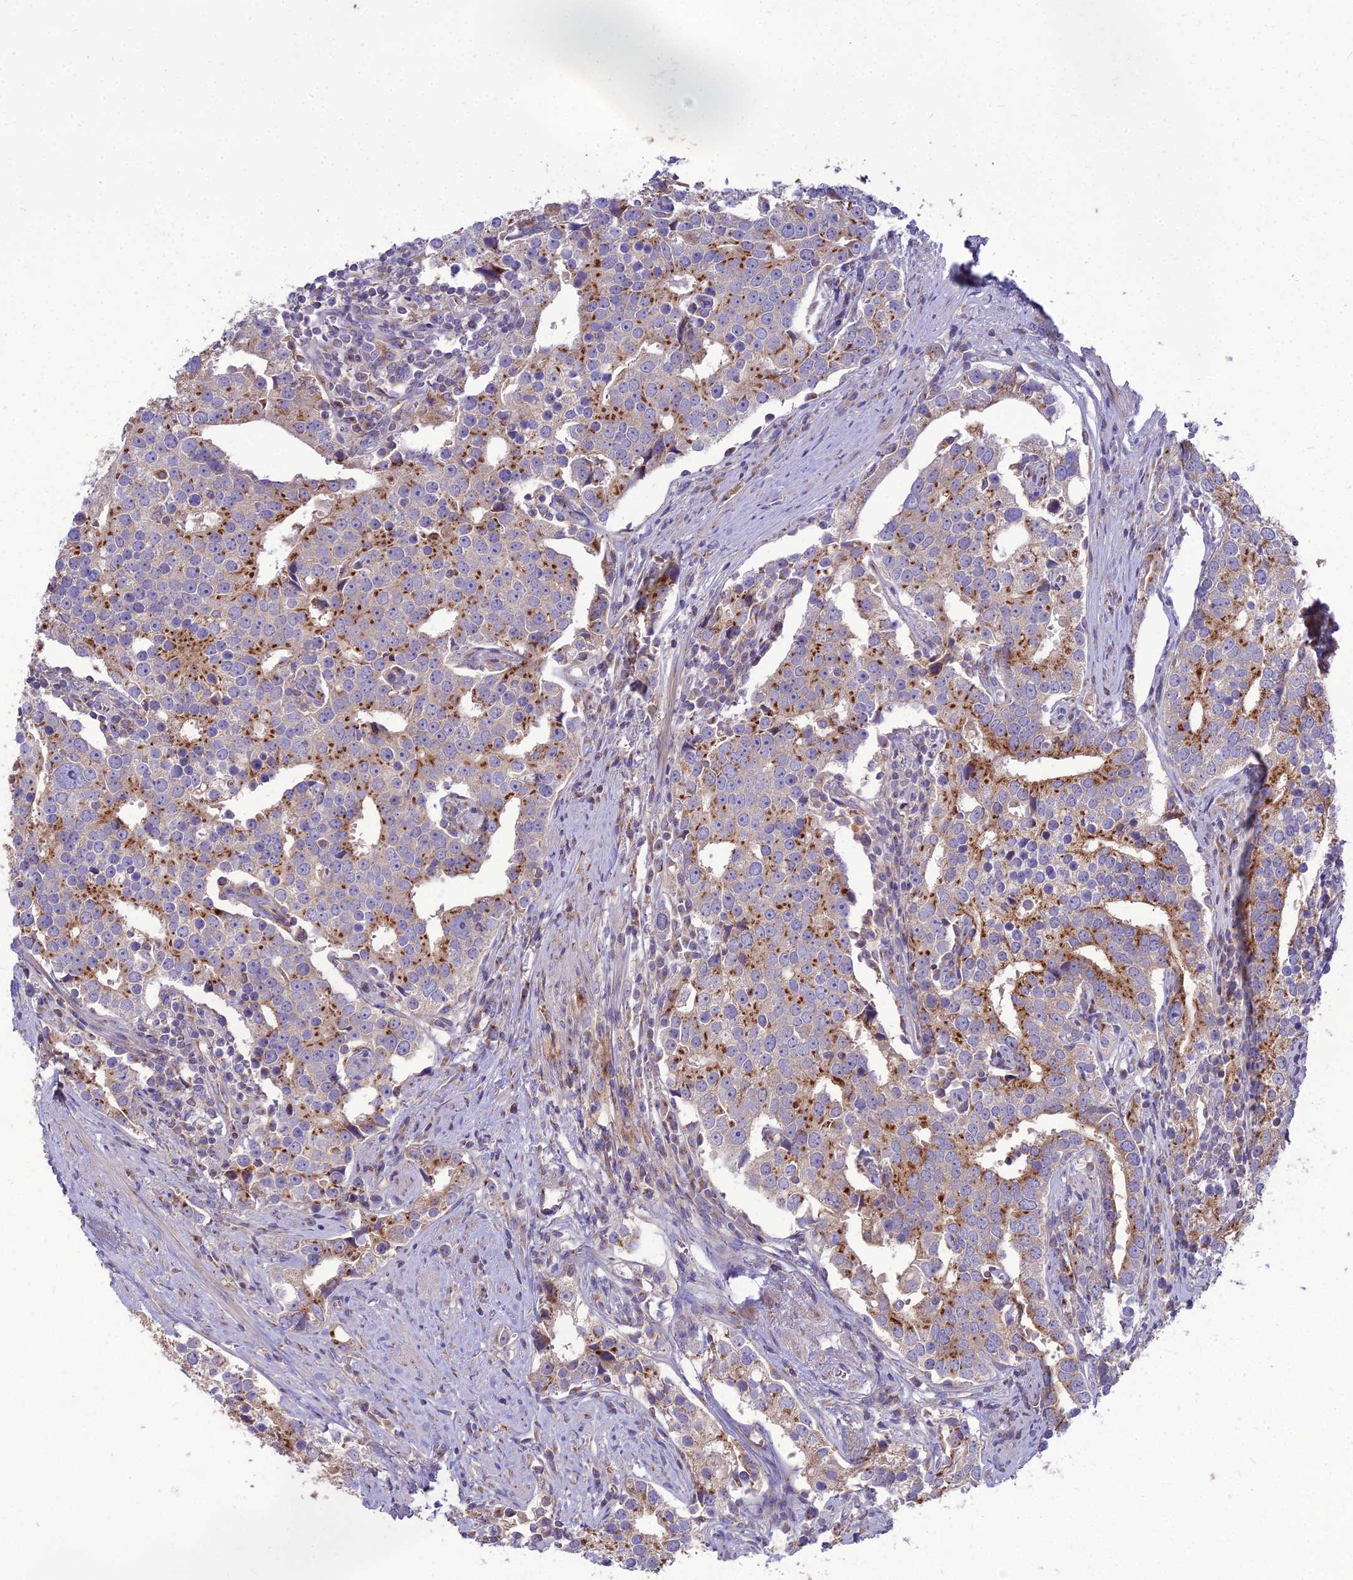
{"staining": {"intensity": "moderate", "quantity": "25%-75%", "location": "cytoplasmic/membranous"}, "tissue": "prostate cancer", "cell_type": "Tumor cells", "image_type": "cancer", "snomed": [{"axis": "morphology", "description": "Adenocarcinoma, High grade"}, {"axis": "topography", "description": "Prostate"}], "caption": "Approximately 25%-75% of tumor cells in human prostate cancer (high-grade adenocarcinoma) show moderate cytoplasmic/membranous protein positivity as visualized by brown immunohistochemical staining.", "gene": "SPRYD7", "patient": {"sex": "male", "age": 71}}